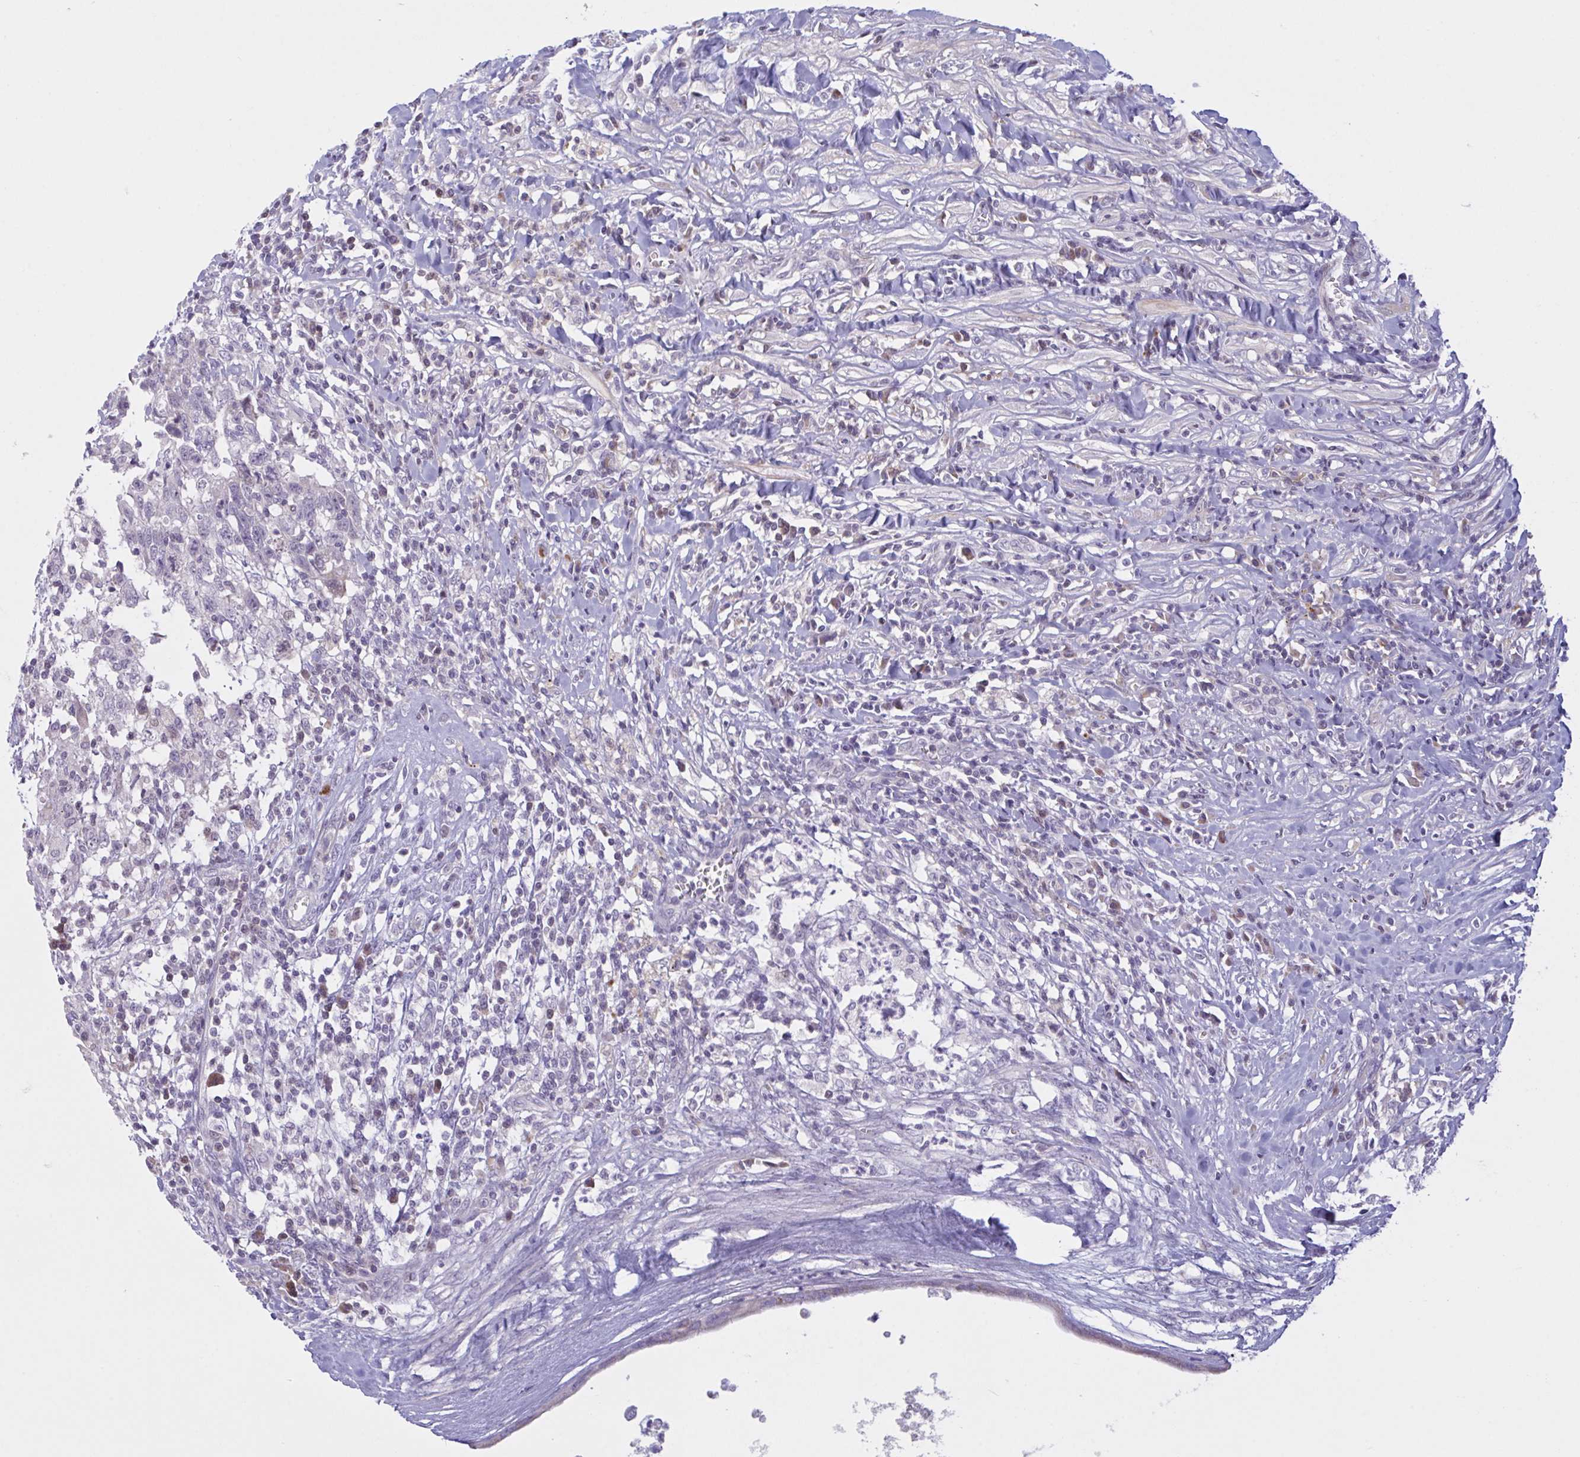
{"staining": {"intensity": "negative", "quantity": "none", "location": "none"}, "tissue": "testis cancer", "cell_type": "Tumor cells", "image_type": "cancer", "snomed": [{"axis": "morphology", "description": "Seminoma, NOS"}, {"axis": "morphology", "description": "Carcinoma, Embryonal, NOS"}, {"axis": "topography", "description": "Testis"}], "caption": "Immunohistochemistry of testis seminoma exhibits no staining in tumor cells.", "gene": "VWC2", "patient": {"sex": "male", "age": 29}}